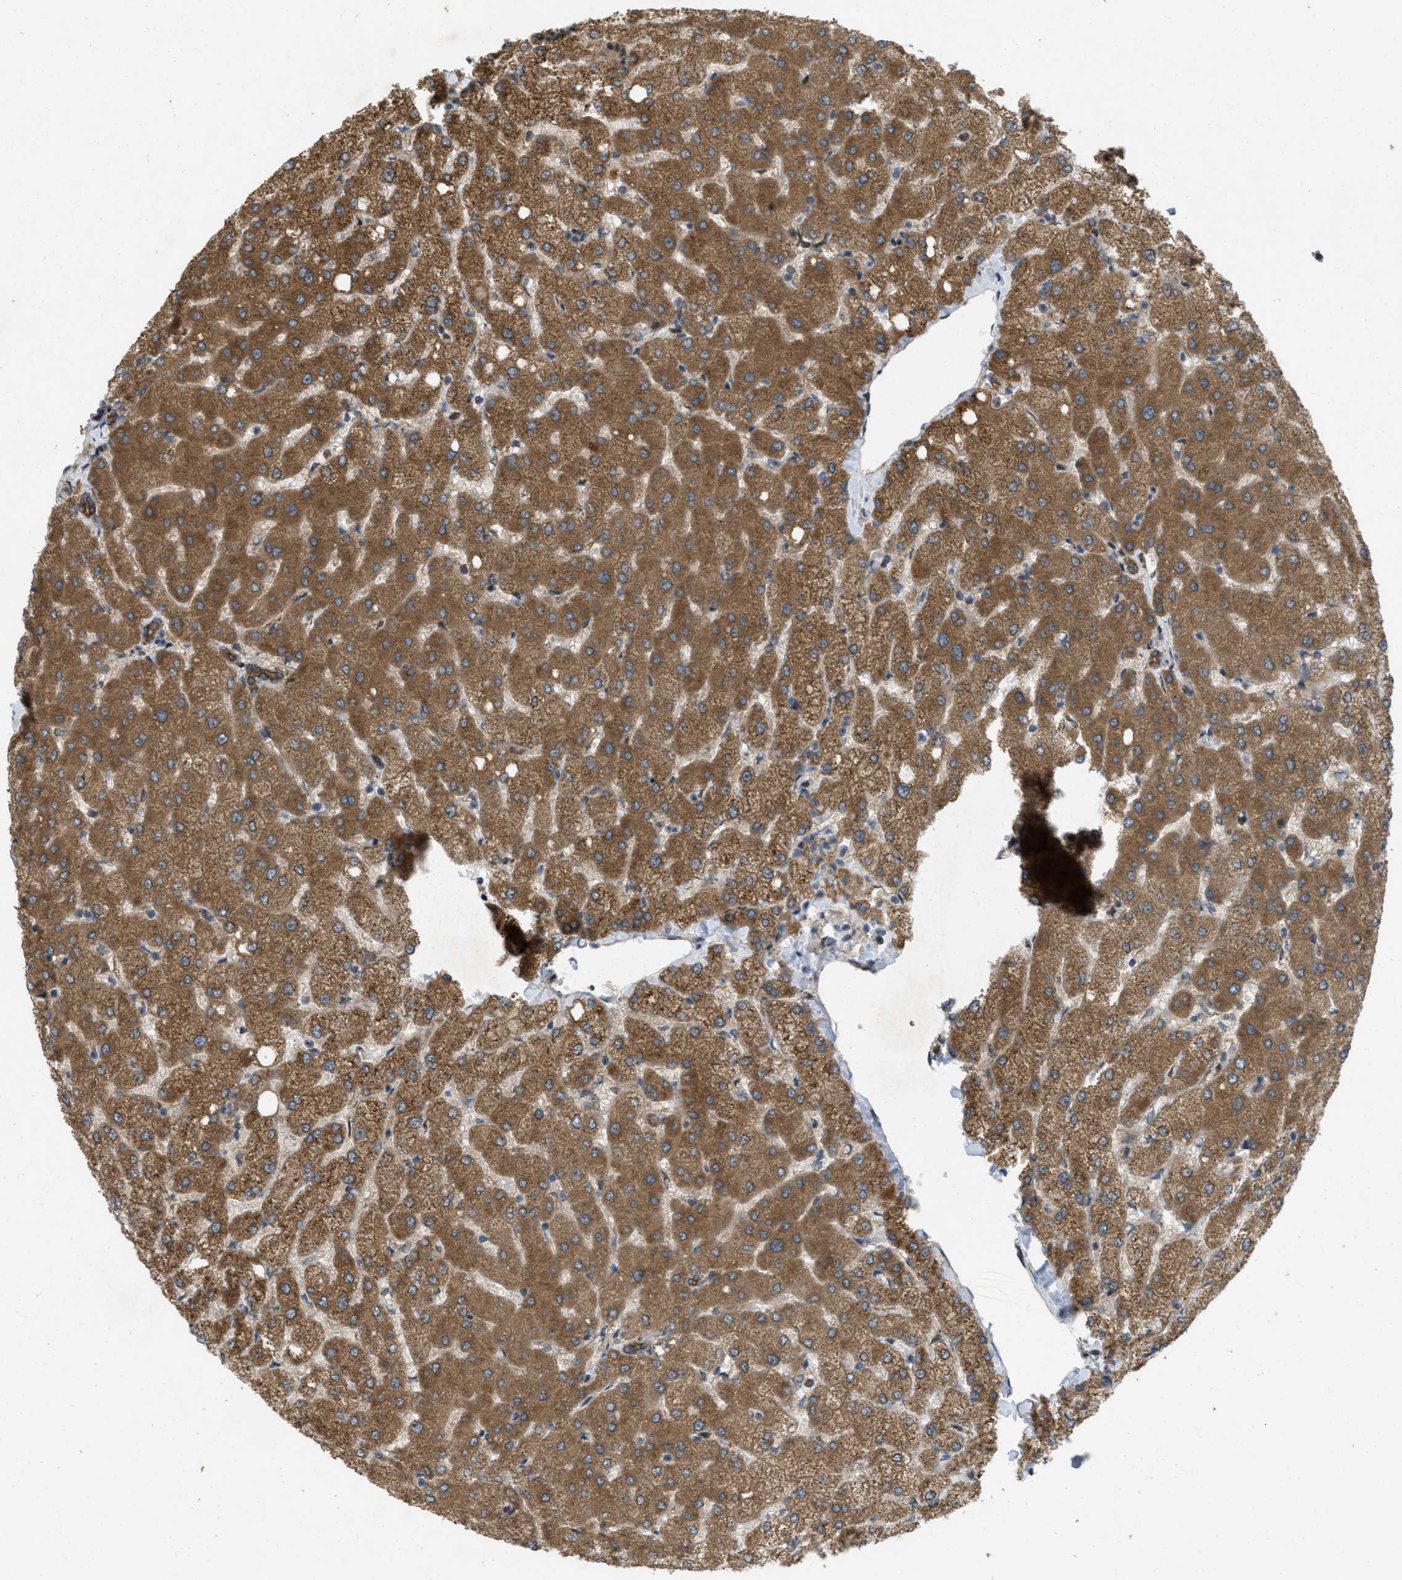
{"staining": {"intensity": "strong", "quantity": ">75%", "location": "cytoplasmic/membranous"}, "tissue": "liver", "cell_type": "Cholangiocytes", "image_type": "normal", "snomed": [{"axis": "morphology", "description": "Normal tissue, NOS"}, {"axis": "topography", "description": "Liver"}], "caption": "Immunohistochemistry of unremarkable liver exhibits high levels of strong cytoplasmic/membranous staining in approximately >75% of cholangiocytes.", "gene": "IFNLR1", "patient": {"sex": "female", "age": 54}}